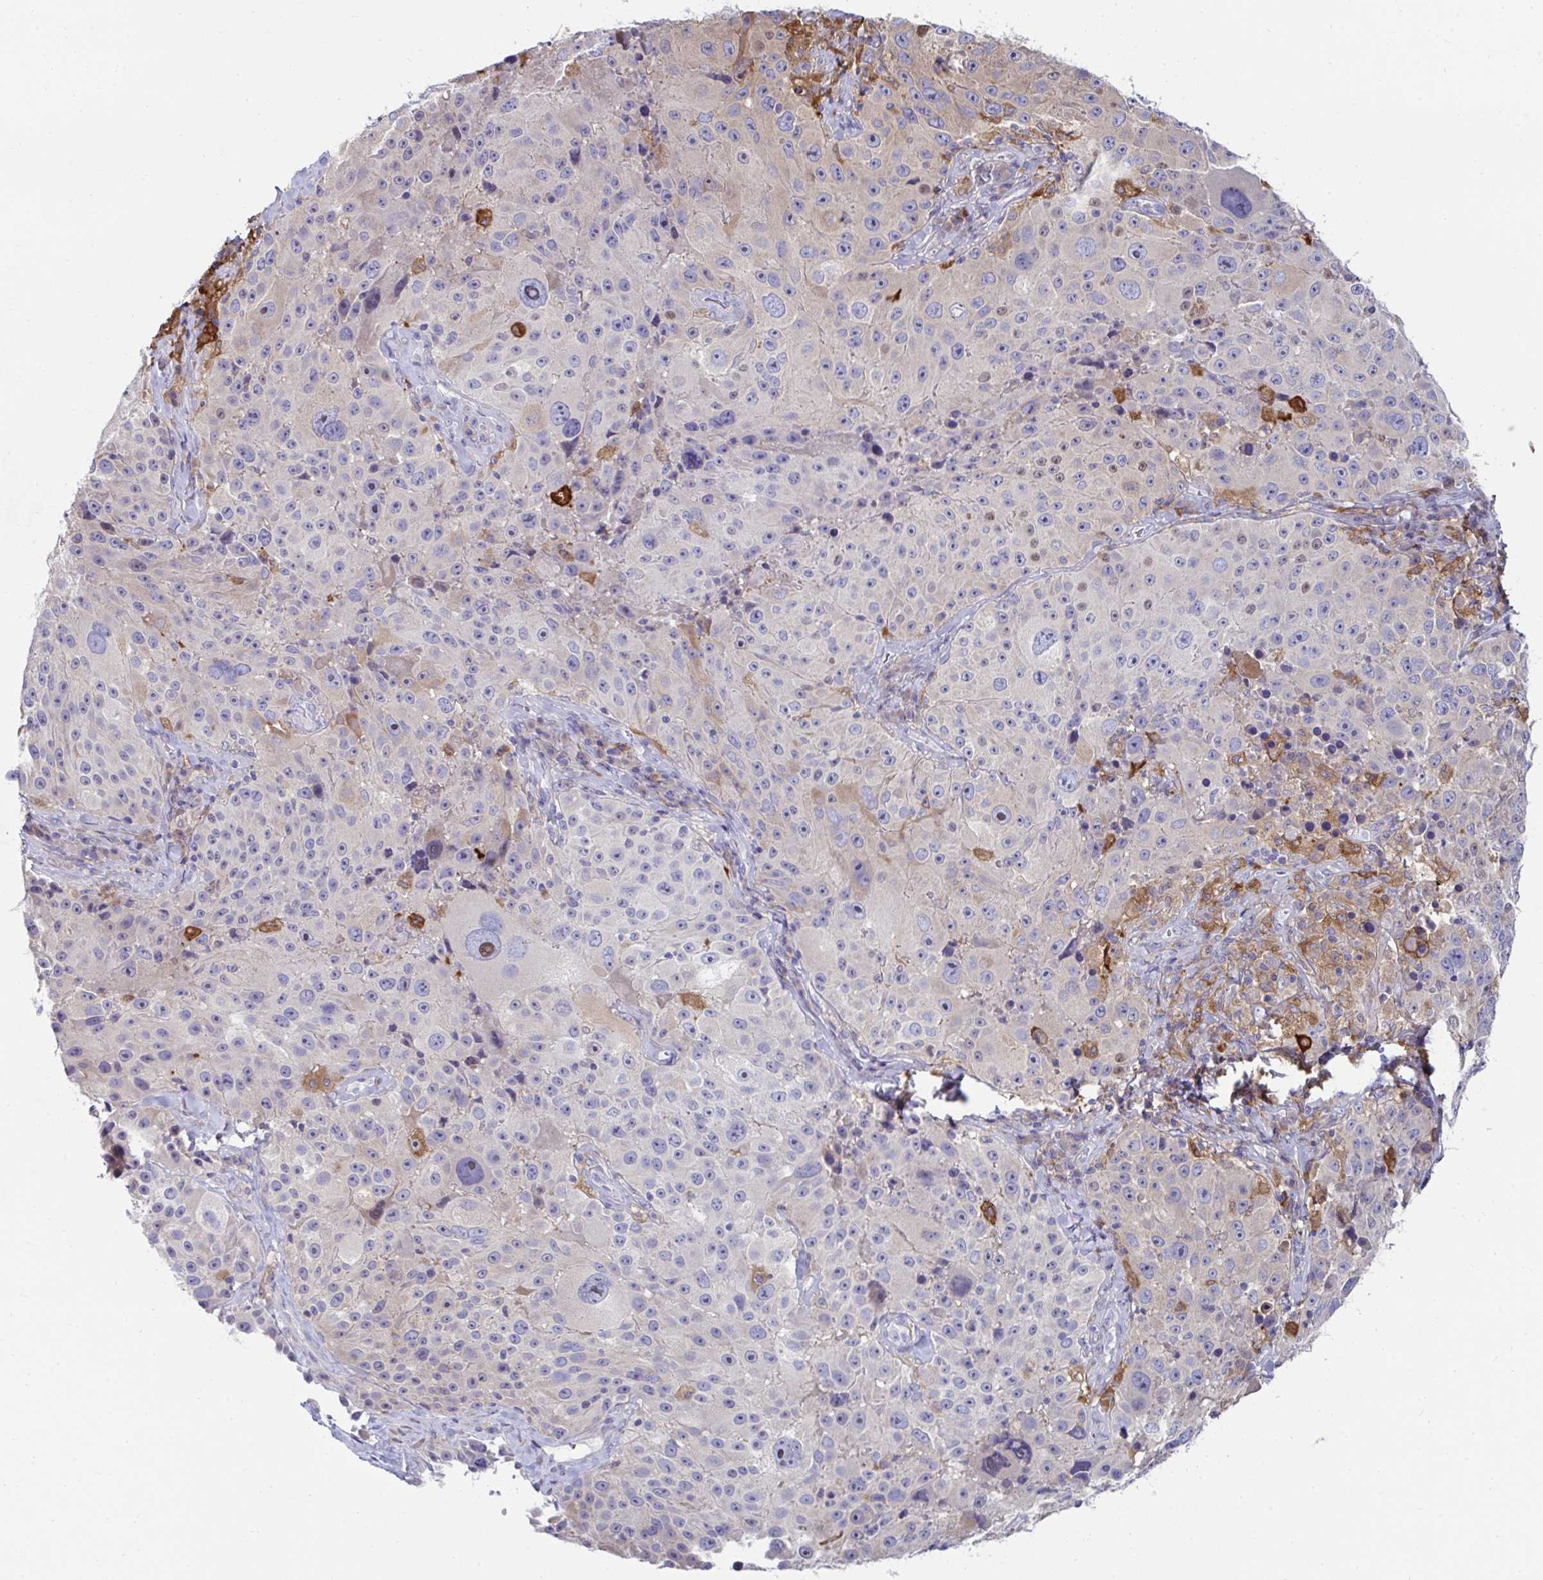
{"staining": {"intensity": "negative", "quantity": "none", "location": "none"}, "tissue": "melanoma", "cell_type": "Tumor cells", "image_type": "cancer", "snomed": [{"axis": "morphology", "description": "Malignant melanoma, Metastatic site"}, {"axis": "topography", "description": "Lymph node"}], "caption": "IHC of human malignant melanoma (metastatic site) reveals no staining in tumor cells. Nuclei are stained in blue.", "gene": "FBXL13", "patient": {"sex": "male", "age": 62}}